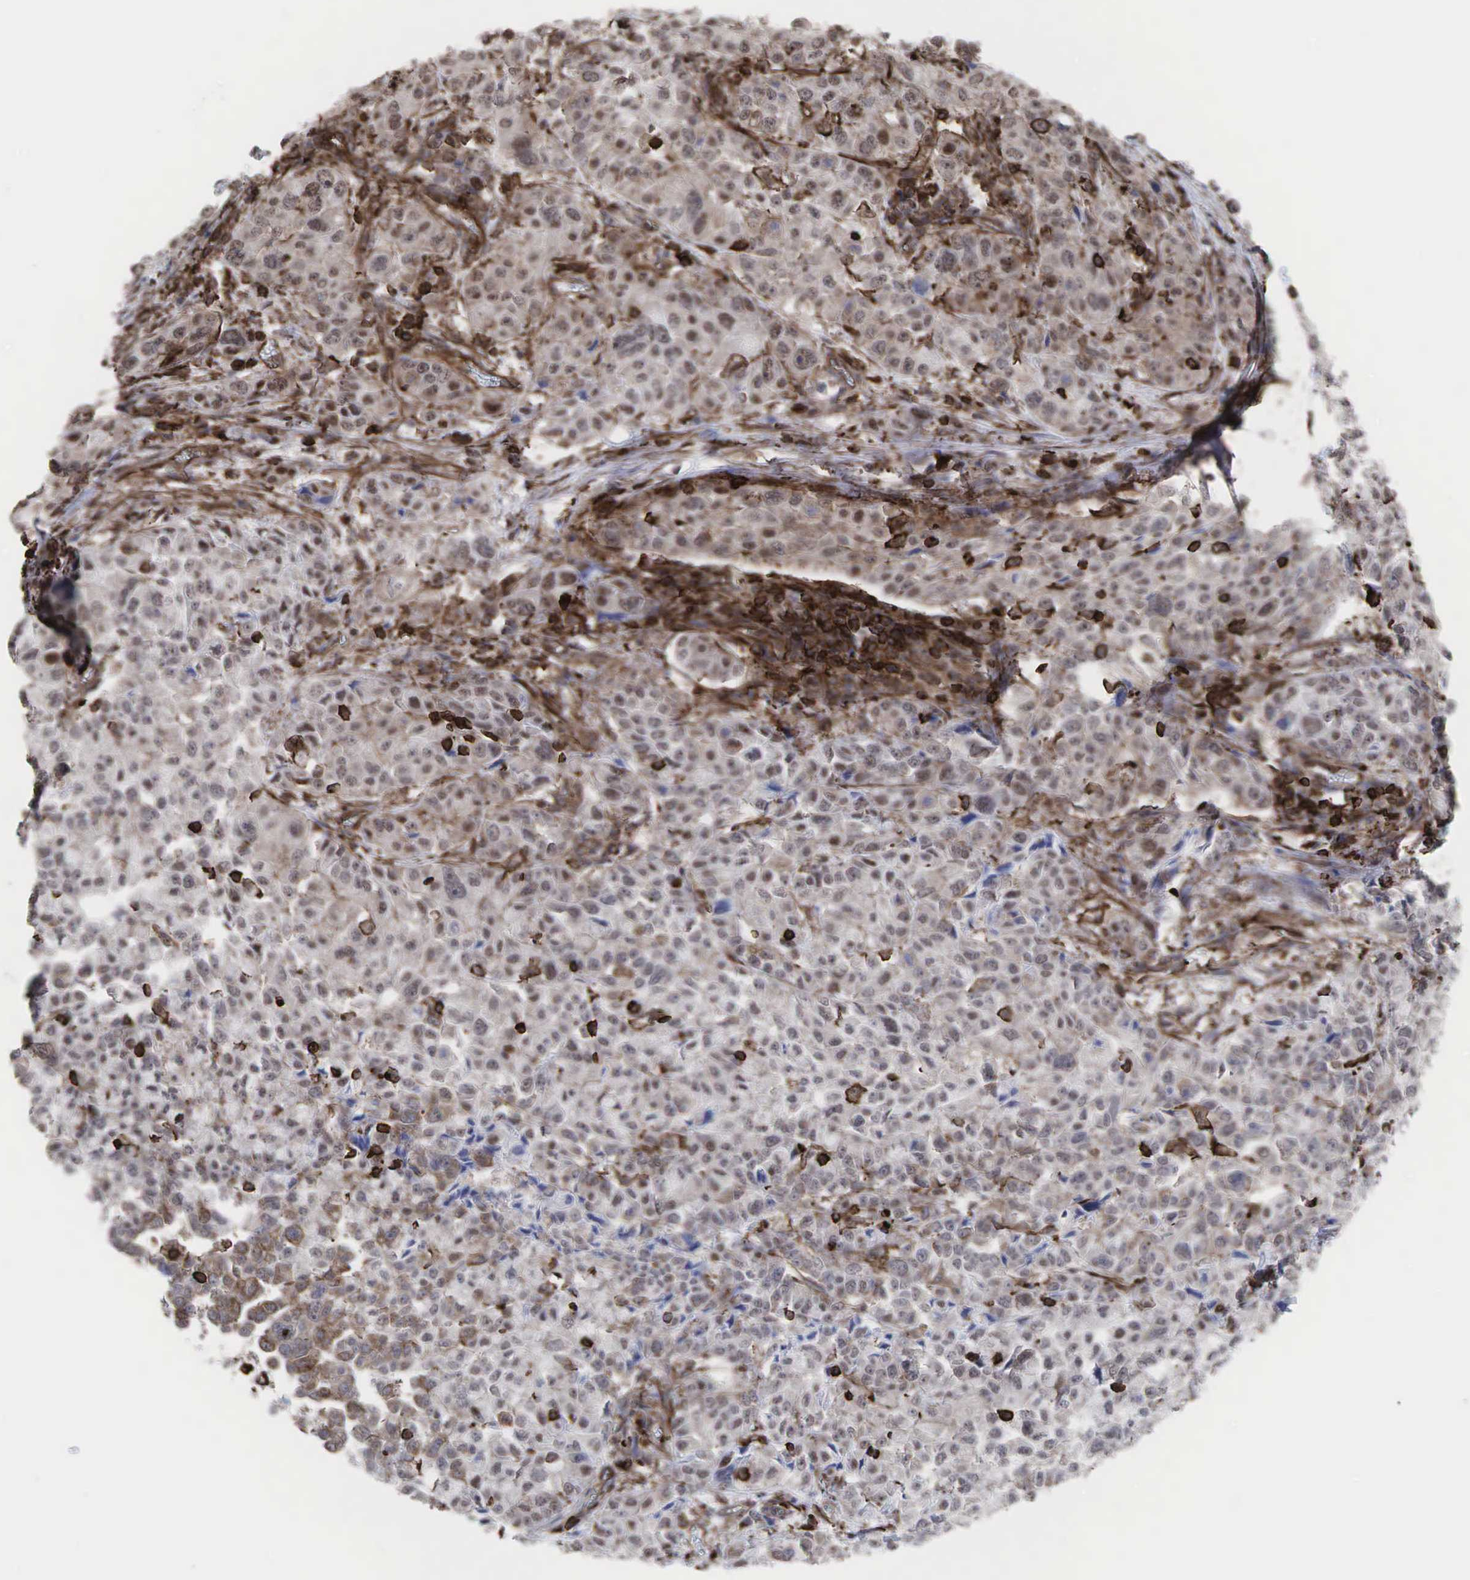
{"staining": {"intensity": "weak", "quantity": ">75%", "location": "cytoplasmic/membranous"}, "tissue": "pancreatic cancer", "cell_type": "Tumor cells", "image_type": "cancer", "snomed": [{"axis": "morphology", "description": "Adenocarcinoma, NOS"}, {"axis": "topography", "description": "Pancreas"}], "caption": "A low amount of weak cytoplasmic/membranous positivity is appreciated in approximately >75% of tumor cells in adenocarcinoma (pancreatic) tissue.", "gene": "GPRASP1", "patient": {"sex": "female", "age": 52}}